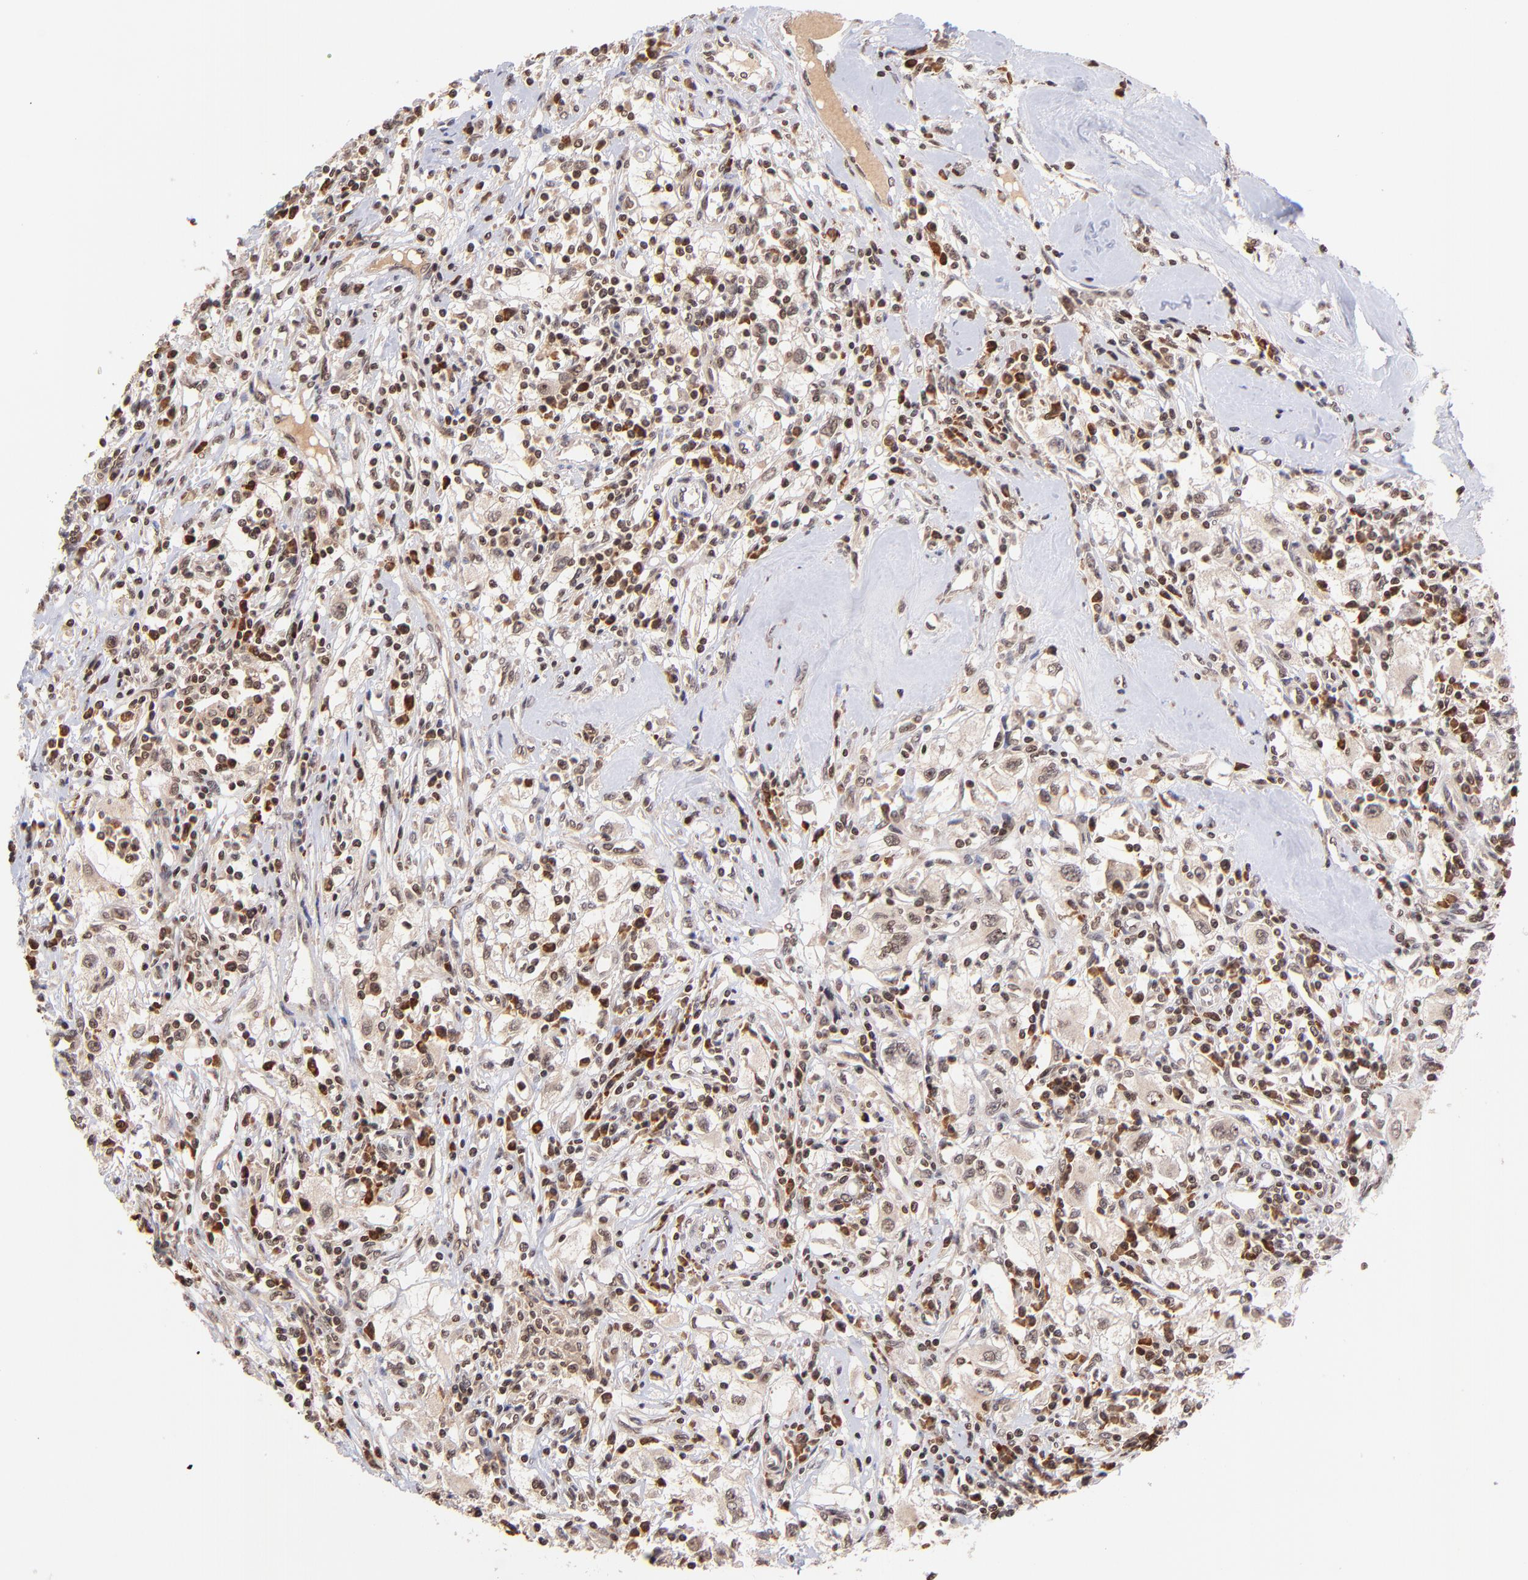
{"staining": {"intensity": "strong", "quantity": ">75%", "location": "cytoplasmic/membranous,nuclear"}, "tissue": "renal cancer", "cell_type": "Tumor cells", "image_type": "cancer", "snomed": [{"axis": "morphology", "description": "Adenocarcinoma, NOS"}, {"axis": "topography", "description": "Kidney"}], "caption": "Immunohistochemistry image of neoplastic tissue: renal cancer (adenocarcinoma) stained using immunohistochemistry reveals high levels of strong protein expression localized specifically in the cytoplasmic/membranous and nuclear of tumor cells, appearing as a cytoplasmic/membranous and nuclear brown color.", "gene": "WDR25", "patient": {"sex": "male", "age": 82}}